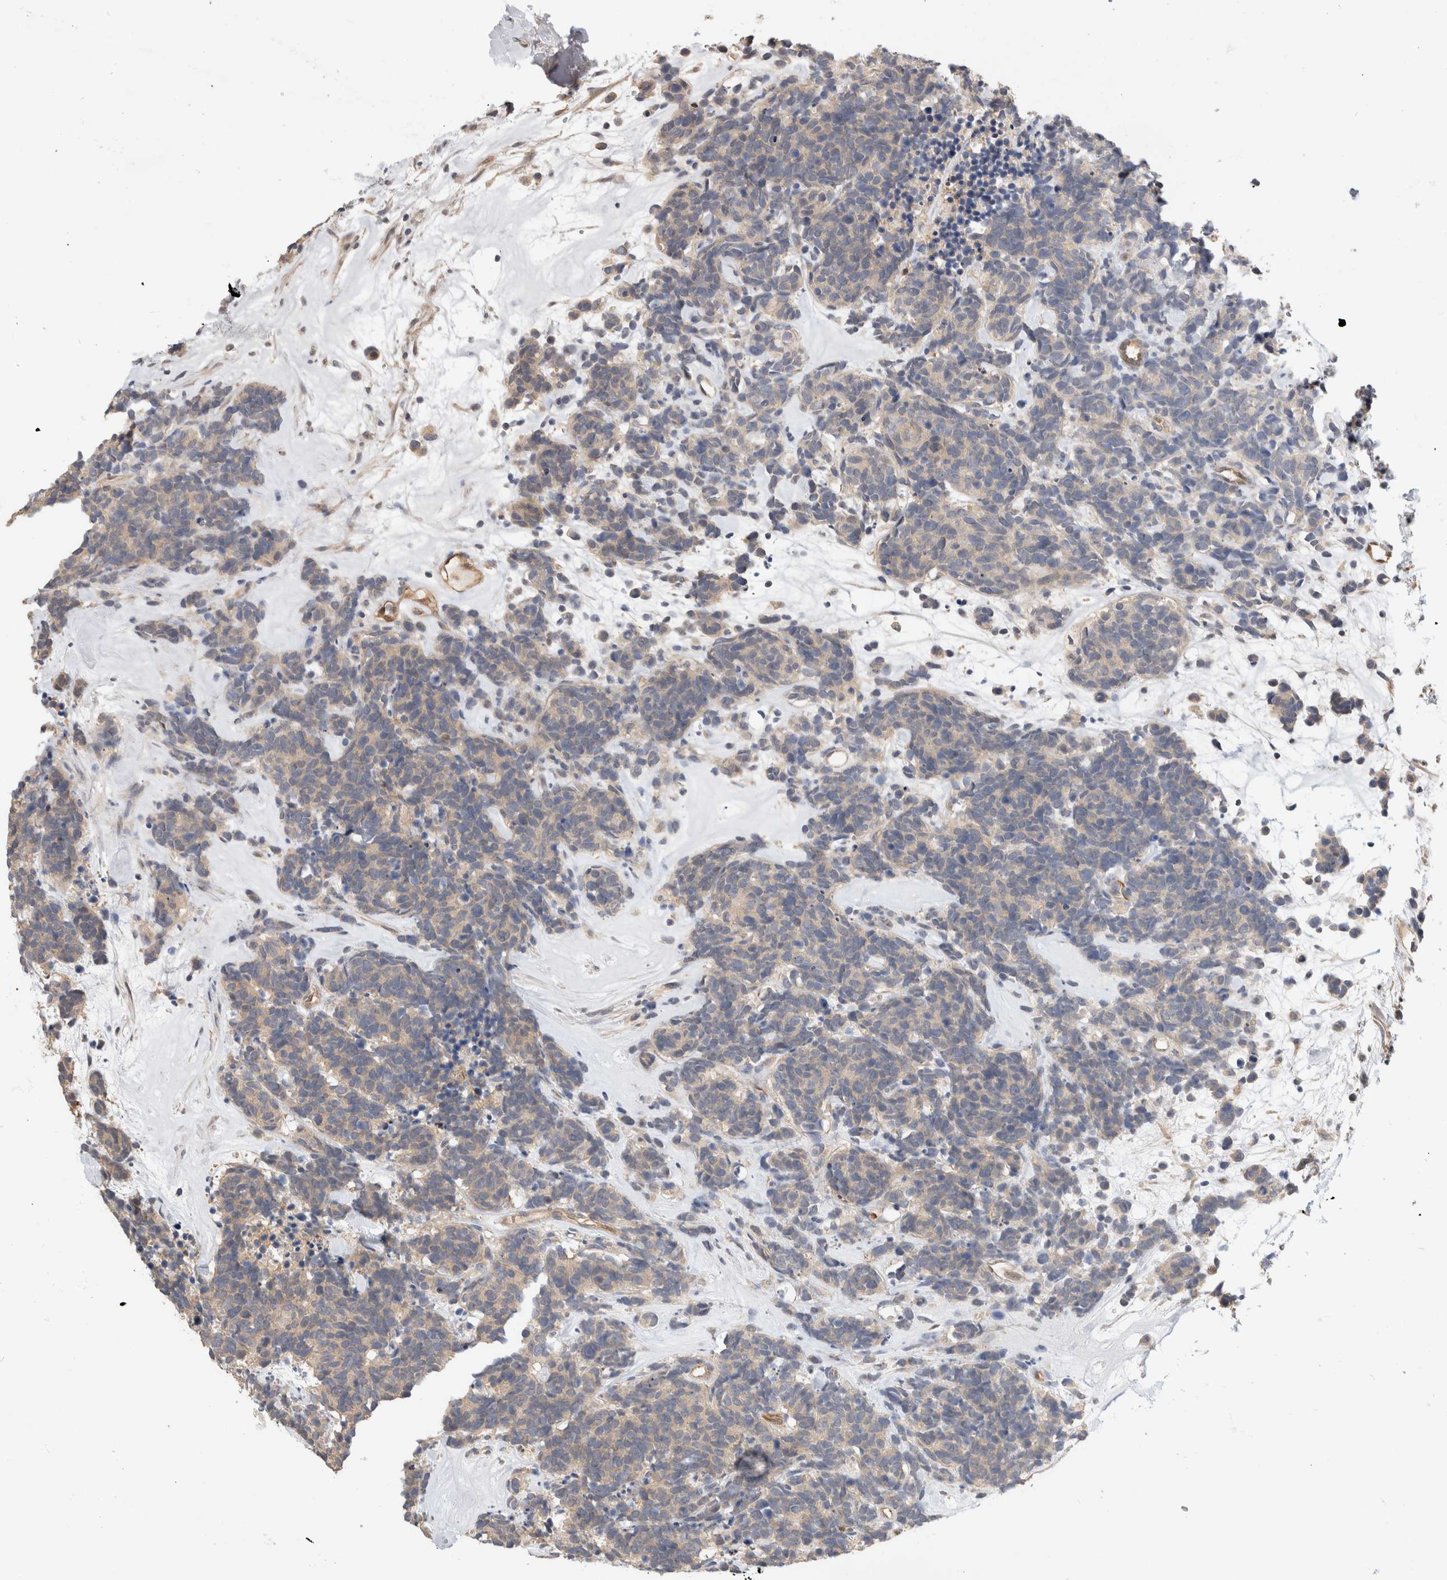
{"staining": {"intensity": "weak", "quantity": "25%-75%", "location": "cytoplasmic/membranous"}, "tissue": "carcinoid", "cell_type": "Tumor cells", "image_type": "cancer", "snomed": [{"axis": "morphology", "description": "Carcinoma, NOS"}, {"axis": "morphology", "description": "Carcinoid, malignant, NOS"}, {"axis": "topography", "description": "Urinary bladder"}], "caption": "The immunohistochemical stain labels weak cytoplasmic/membranous positivity in tumor cells of malignant carcinoid tissue.", "gene": "PGM1", "patient": {"sex": "male", "age": 57}}